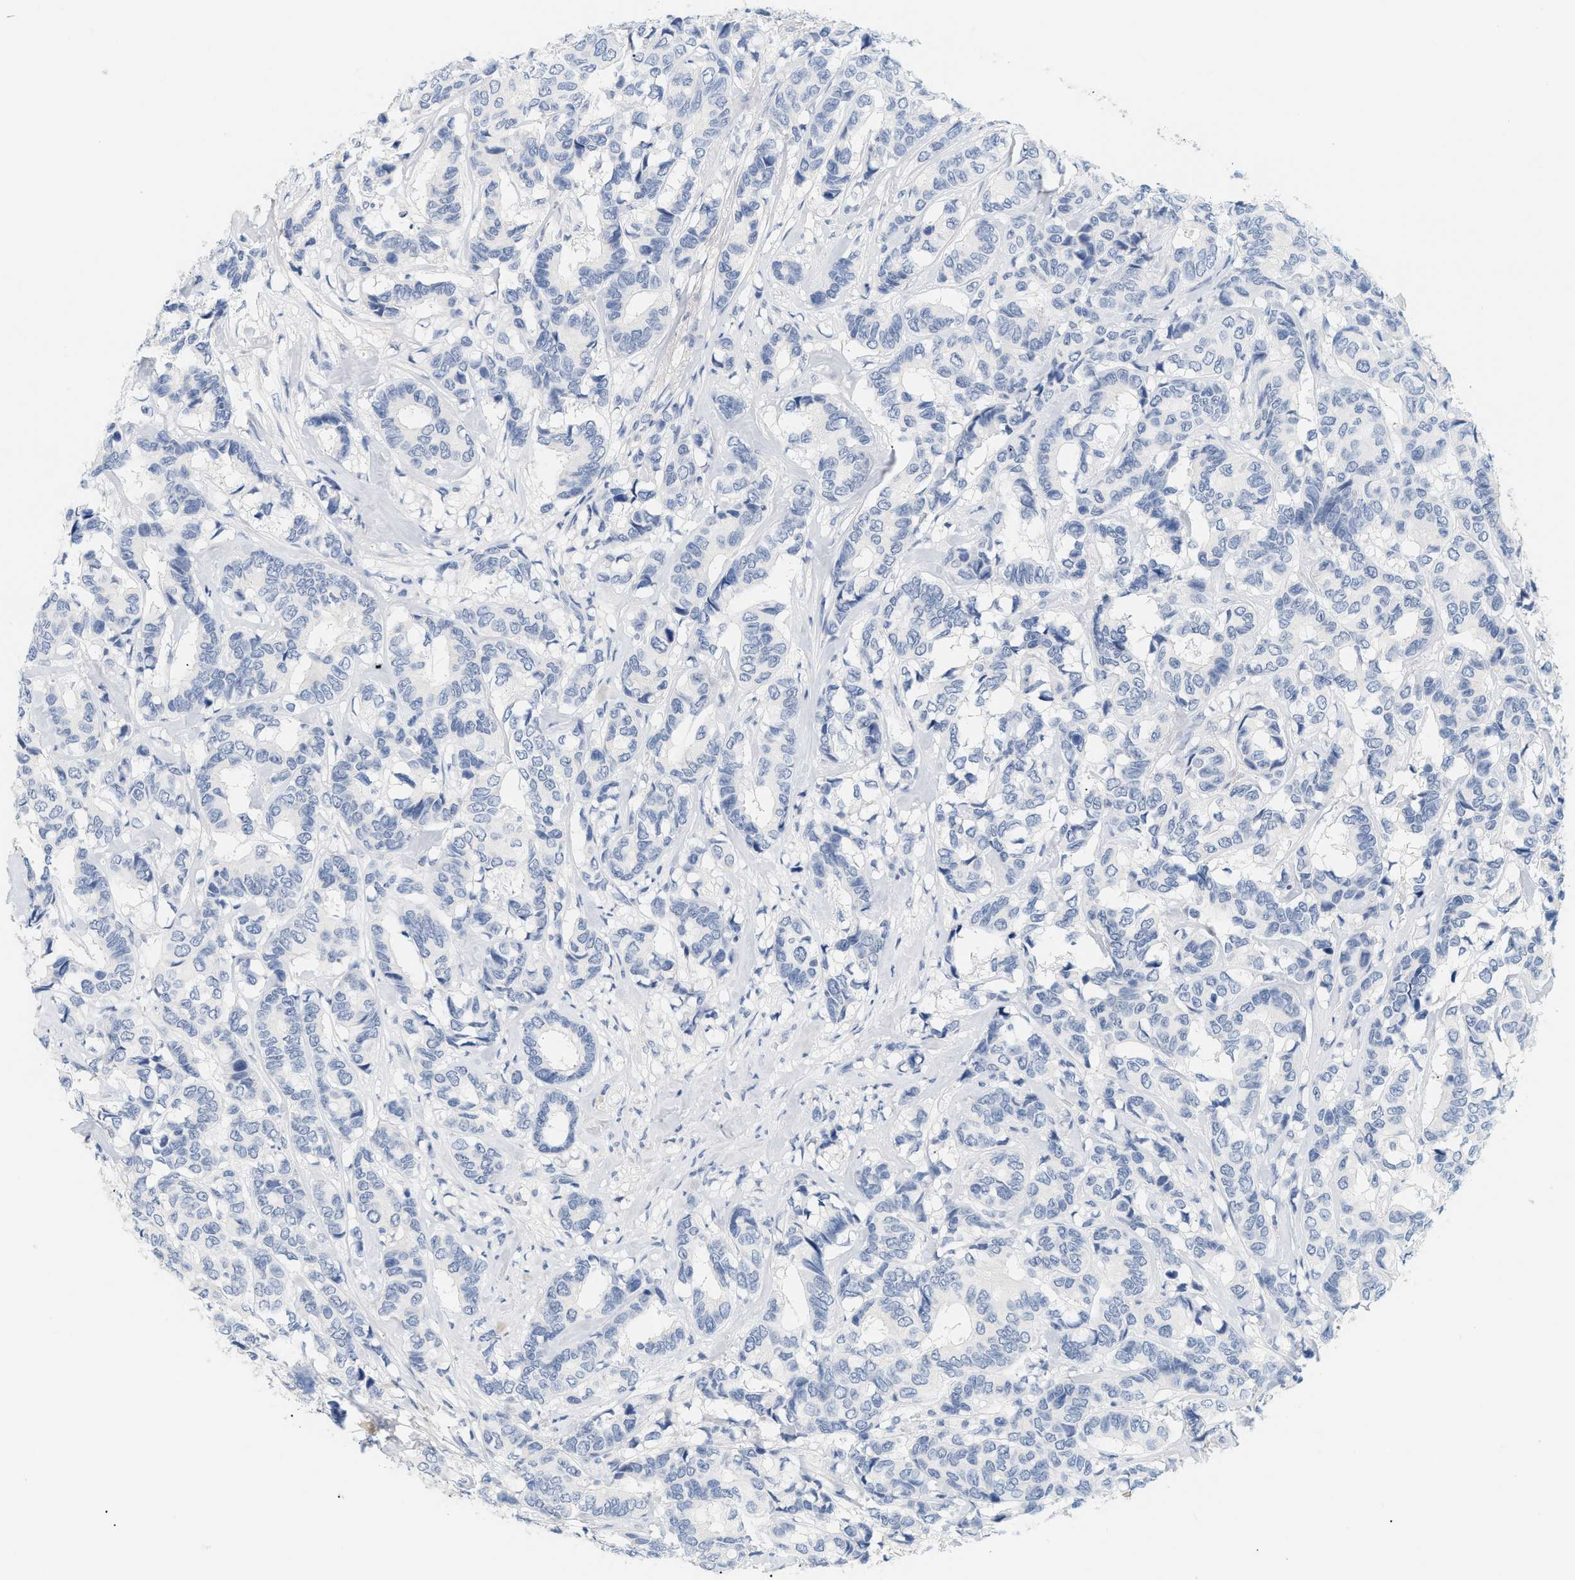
{"staining": {"intensity": "negative", "quantity": "none", "location": "none"}, "tissue": "breast cancer", "cell_type": "Tumor cells", "image_type": "cancer", "snomed": [{"axis": "morphology", "description": "Duct carcinoma"}, {"axis": "topography", "description": "Breast"}], "caption": "Human invasive ductal carcinoma (breast) stained for a protein using IHC demonstrates no staining in tumor cells.", "gene": "CFH", "patient": {"sex": "female", "age": 87}}